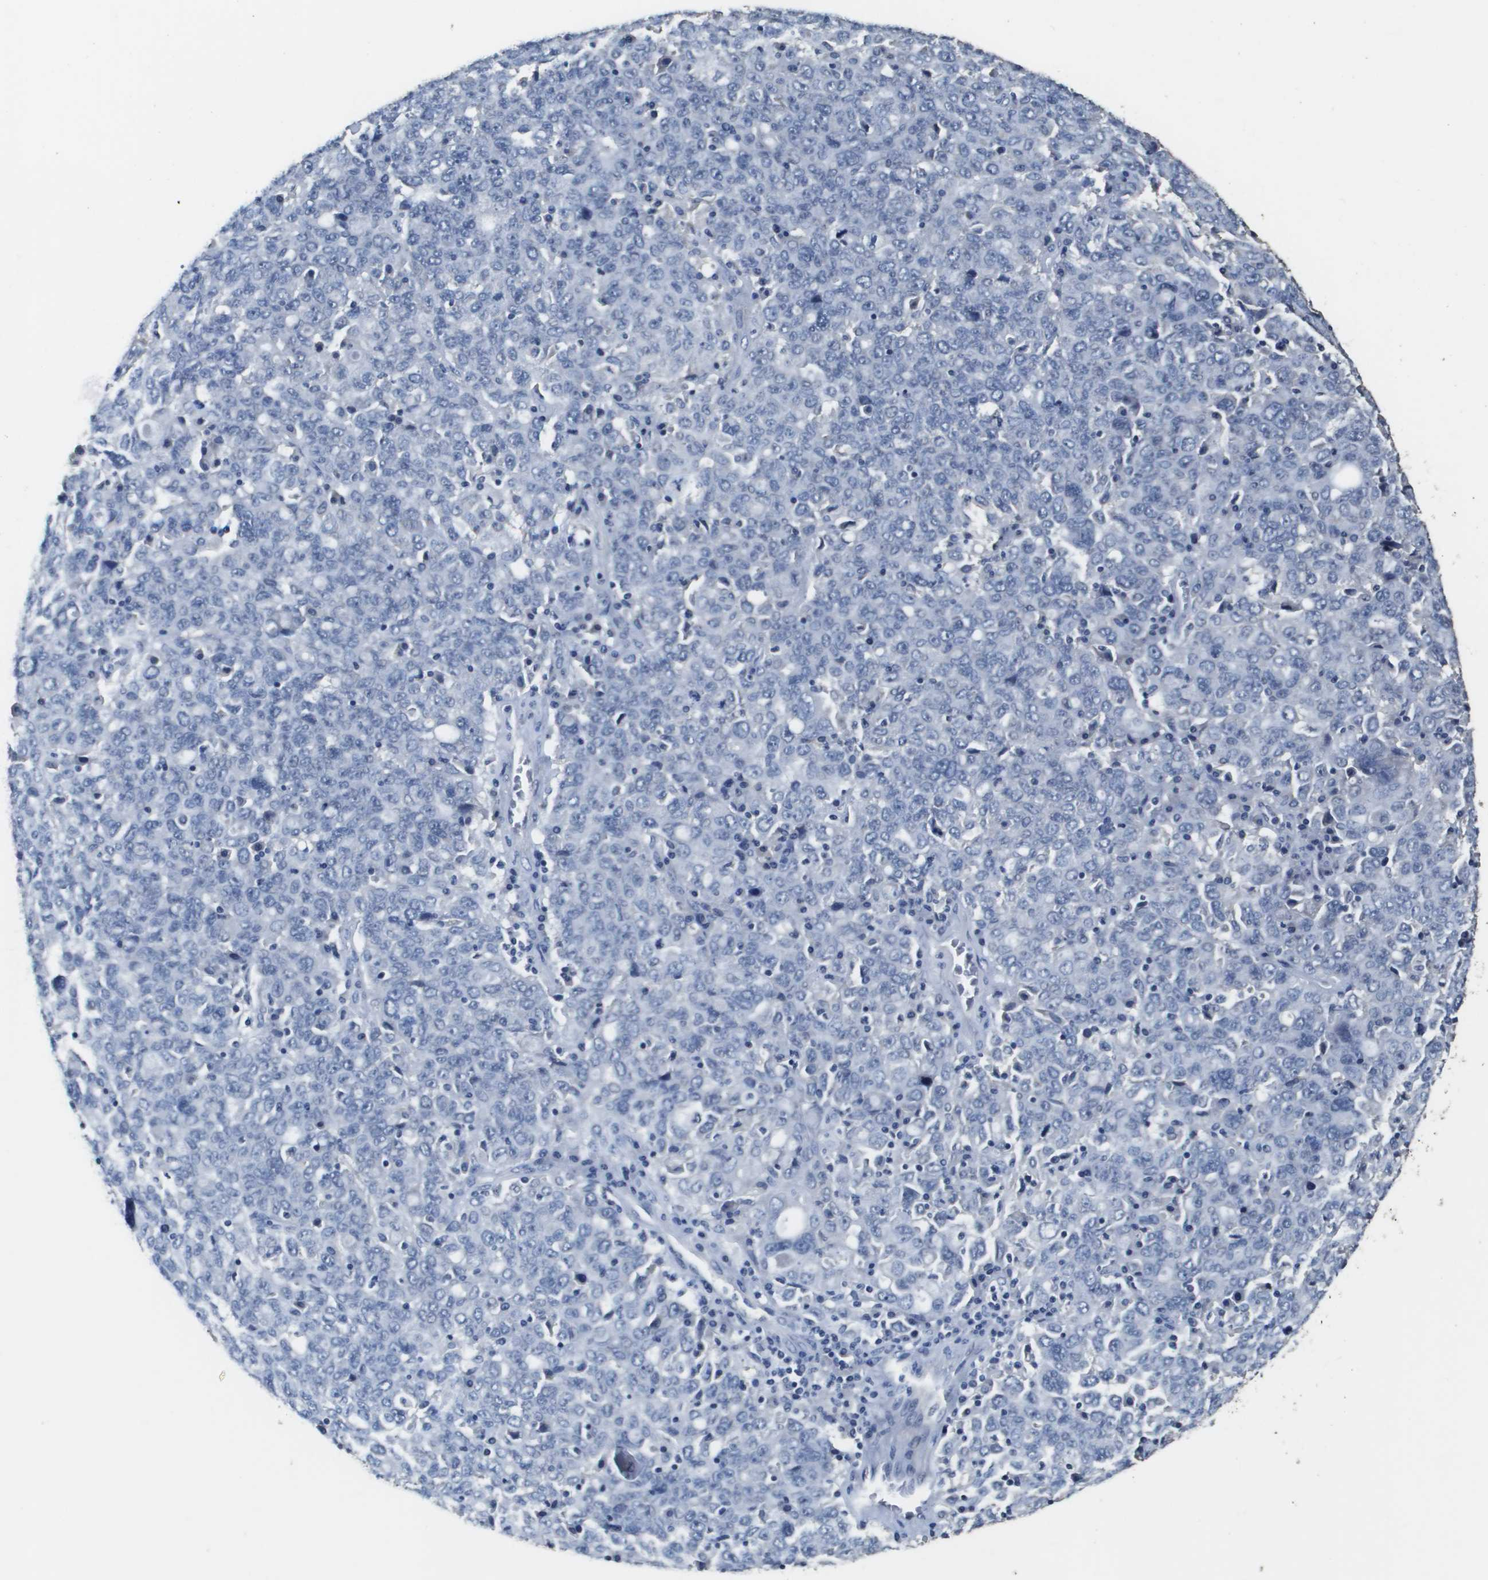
{"staining": {"intensity": "negative", "quantity": "none", "location": "none"}, "tissue": "ovarian cancer", "cell_type": "Tumor cells", "image_type": "cancer", "snomed": [{"axis": "morphology", "description": "Carcinoma, endometroid"}, {"axis": "topography", "description": "Ovary"}], "caption": "High magnification brightfield microscopy of ovarian cancer (endometroid carcinoma) stained with DAB (brown) and counterstained with hematoxylin (blue): tumor cells show no significant positivity.", "gene": "MT3", "patient": {"sex": "female", "age": 62}}